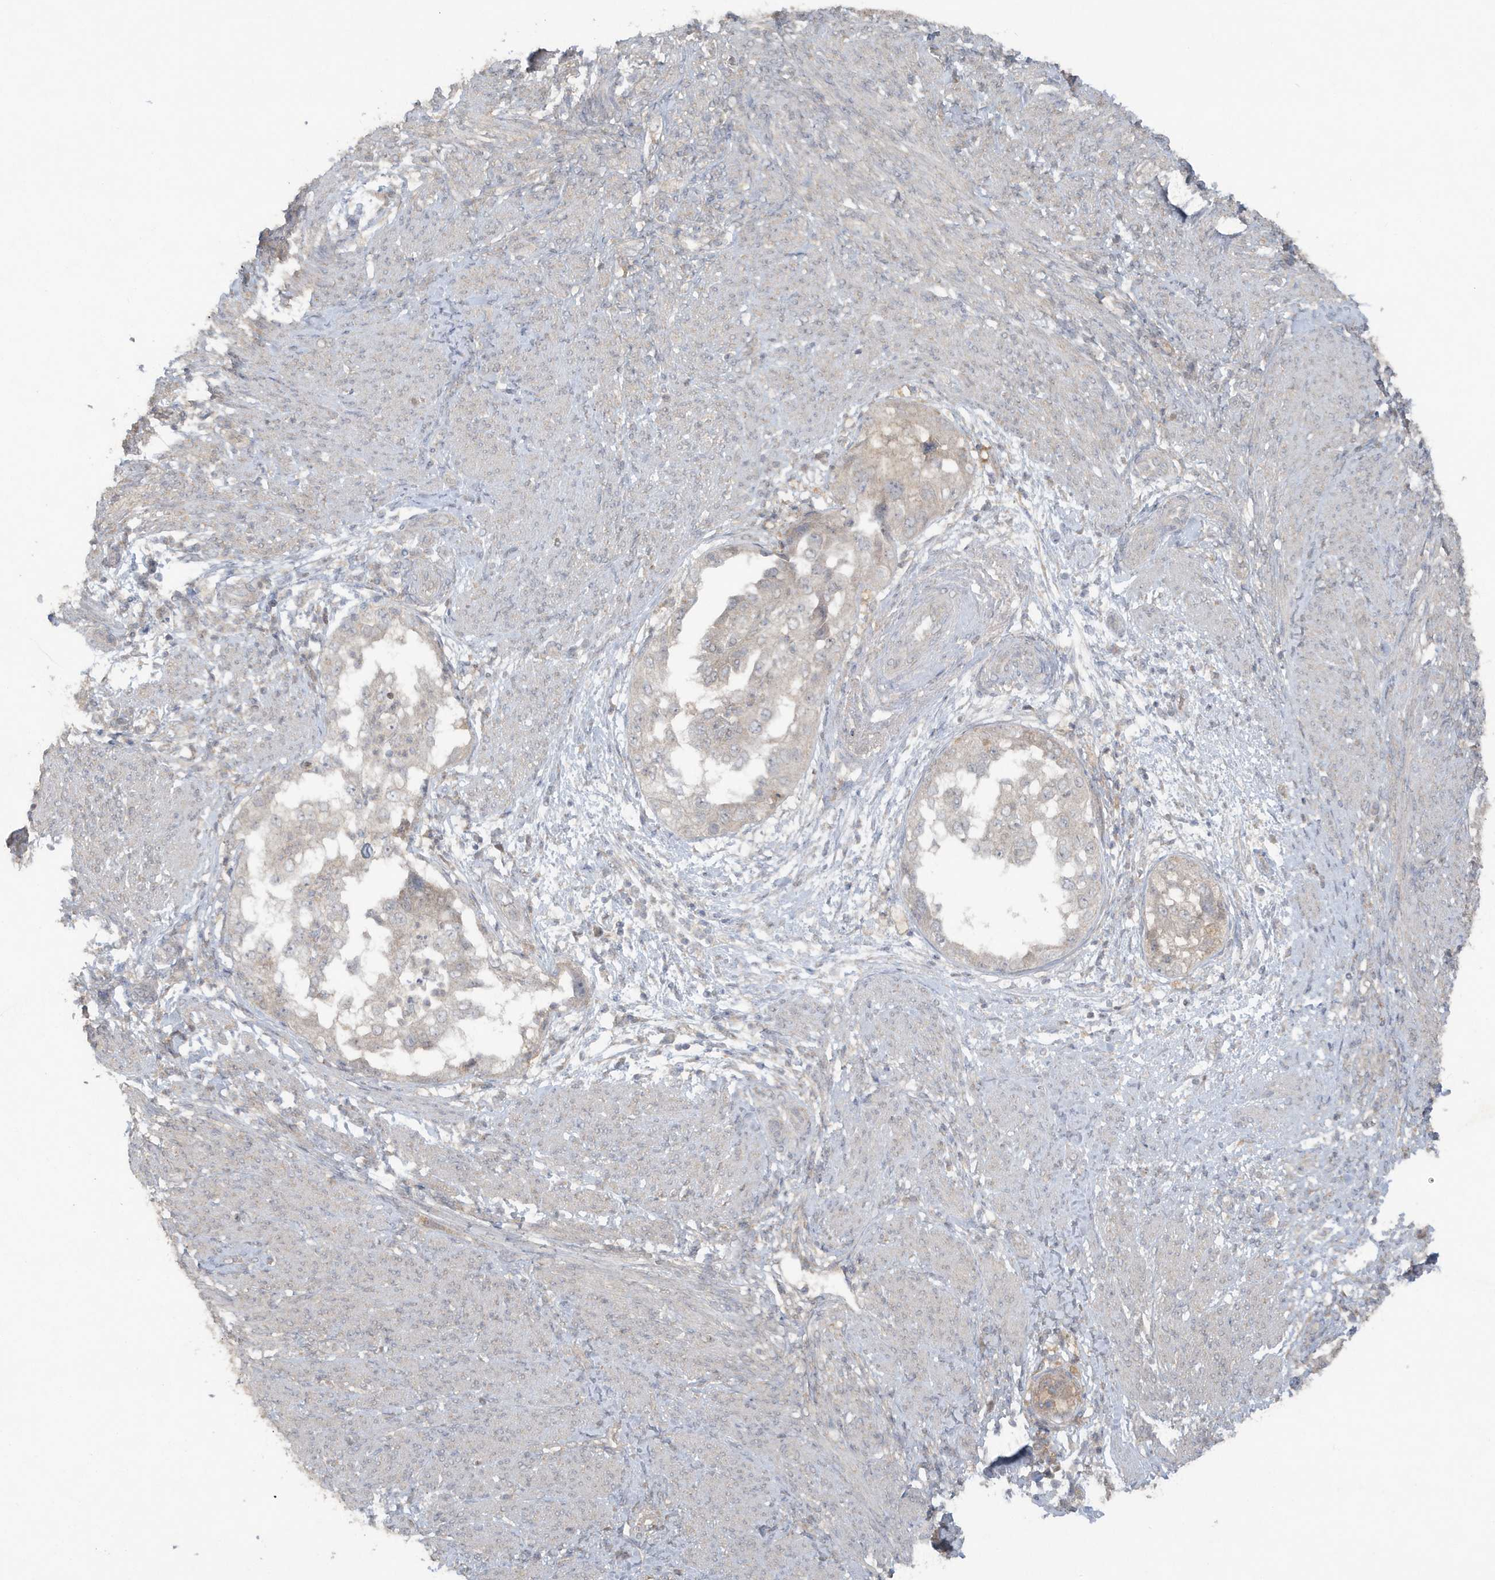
{"staining": {"intensity": "negative", "quantity": "none", "location": "none"}, "tissue": "endometrial cancer", "cell_type": "Tumor cells", "image_type": "cancer", "snomed": [{"axis": "morphology", "description": "Adenocarcinoma, NOS"}, {"axis": "topography", "description": "Endometrium"}], "caption": "A micrograph of endometrial cancer (adenocarcinoma) stained for a protein displays no brown staining in tumor cells. Brightfield microscopy of immunohistochemistry (IHC) stained with DAB (brown) and hematoxylin (blue), captured at high magnification.", "gene": "C1RL", "patient": {"sex": "female", "age": 85}}